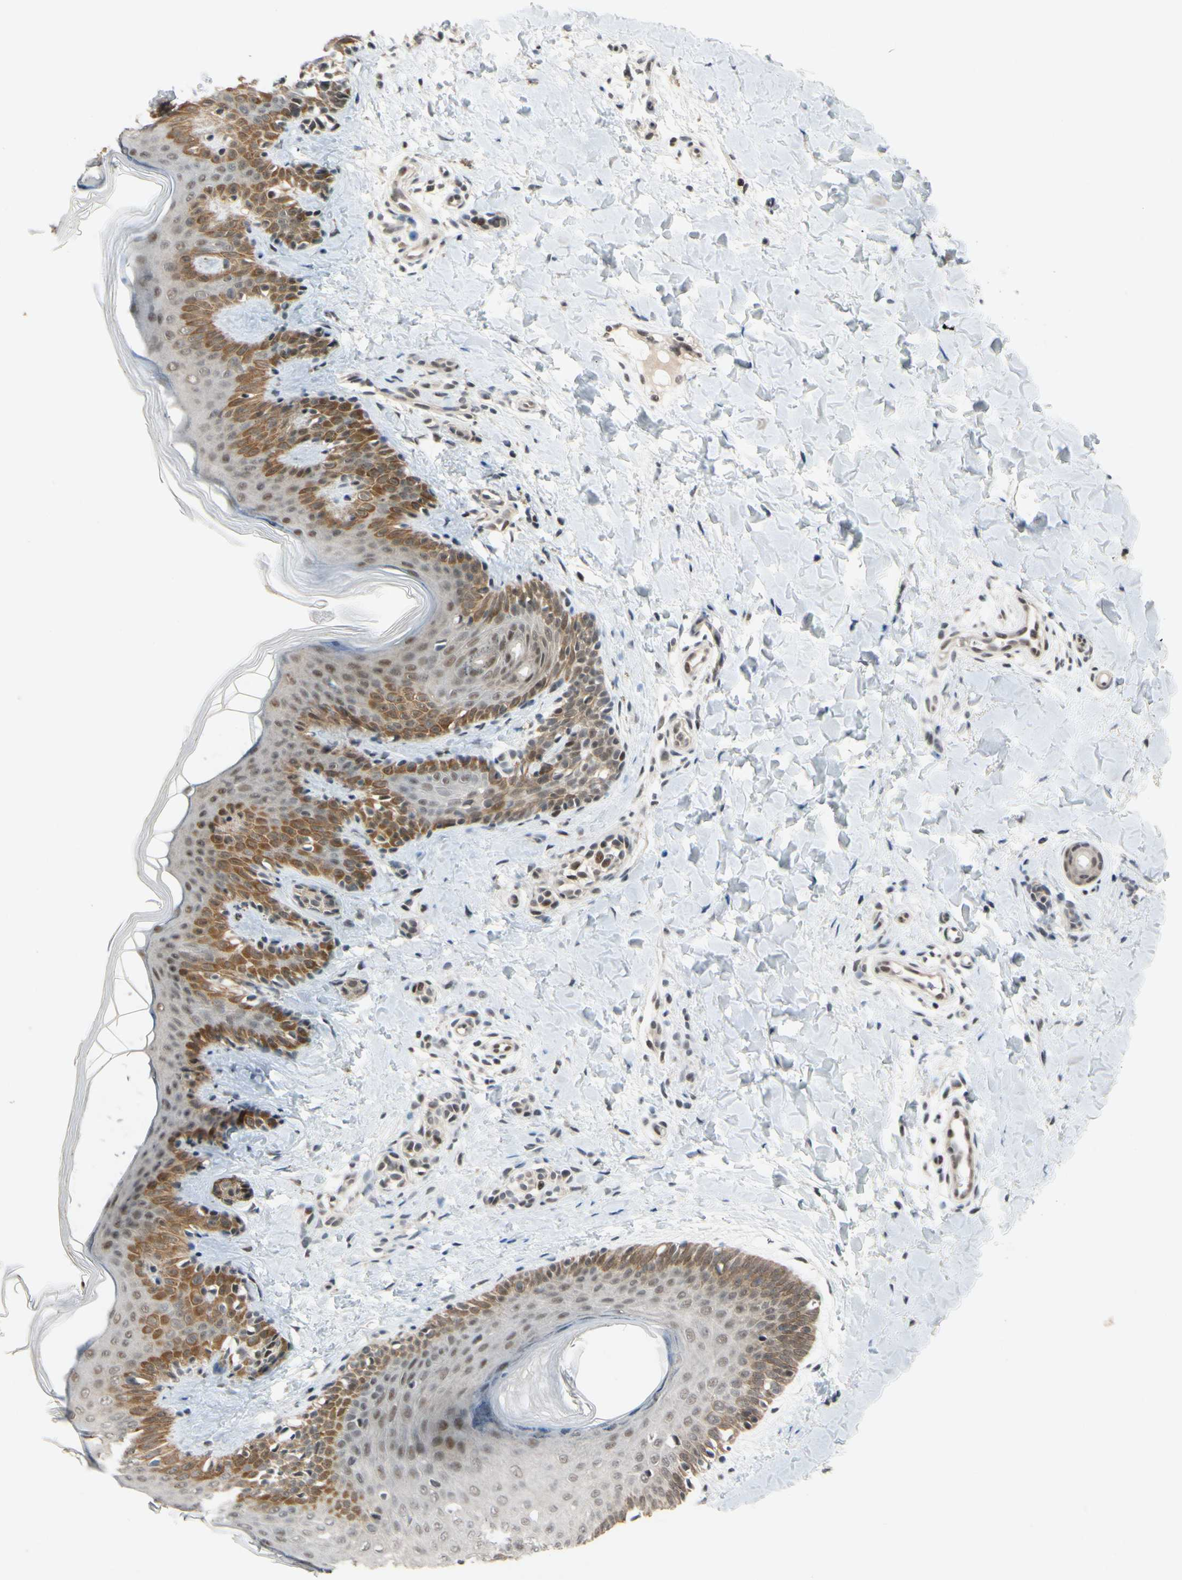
{"staining": {"intensity": "weak", "quantity": ">75%", "location": "cytoplasmic/membranous"}, "tissue": "skin", "cell_type": "Fibroblasts", "image_type": "normal", "snomed": [{"axis": "morphology", "description": "Normal tissue, NOS"}, {"axis": "topography", "description": "Skin"}], "caption": "Immunohistochemical staining of normal human skin reveals low levels of weak cytoplasmic/membranous staining in approximately >75% of fibroblasts.", "gene": "TAF4", "patient": {"sex": "male", "age": 16}}